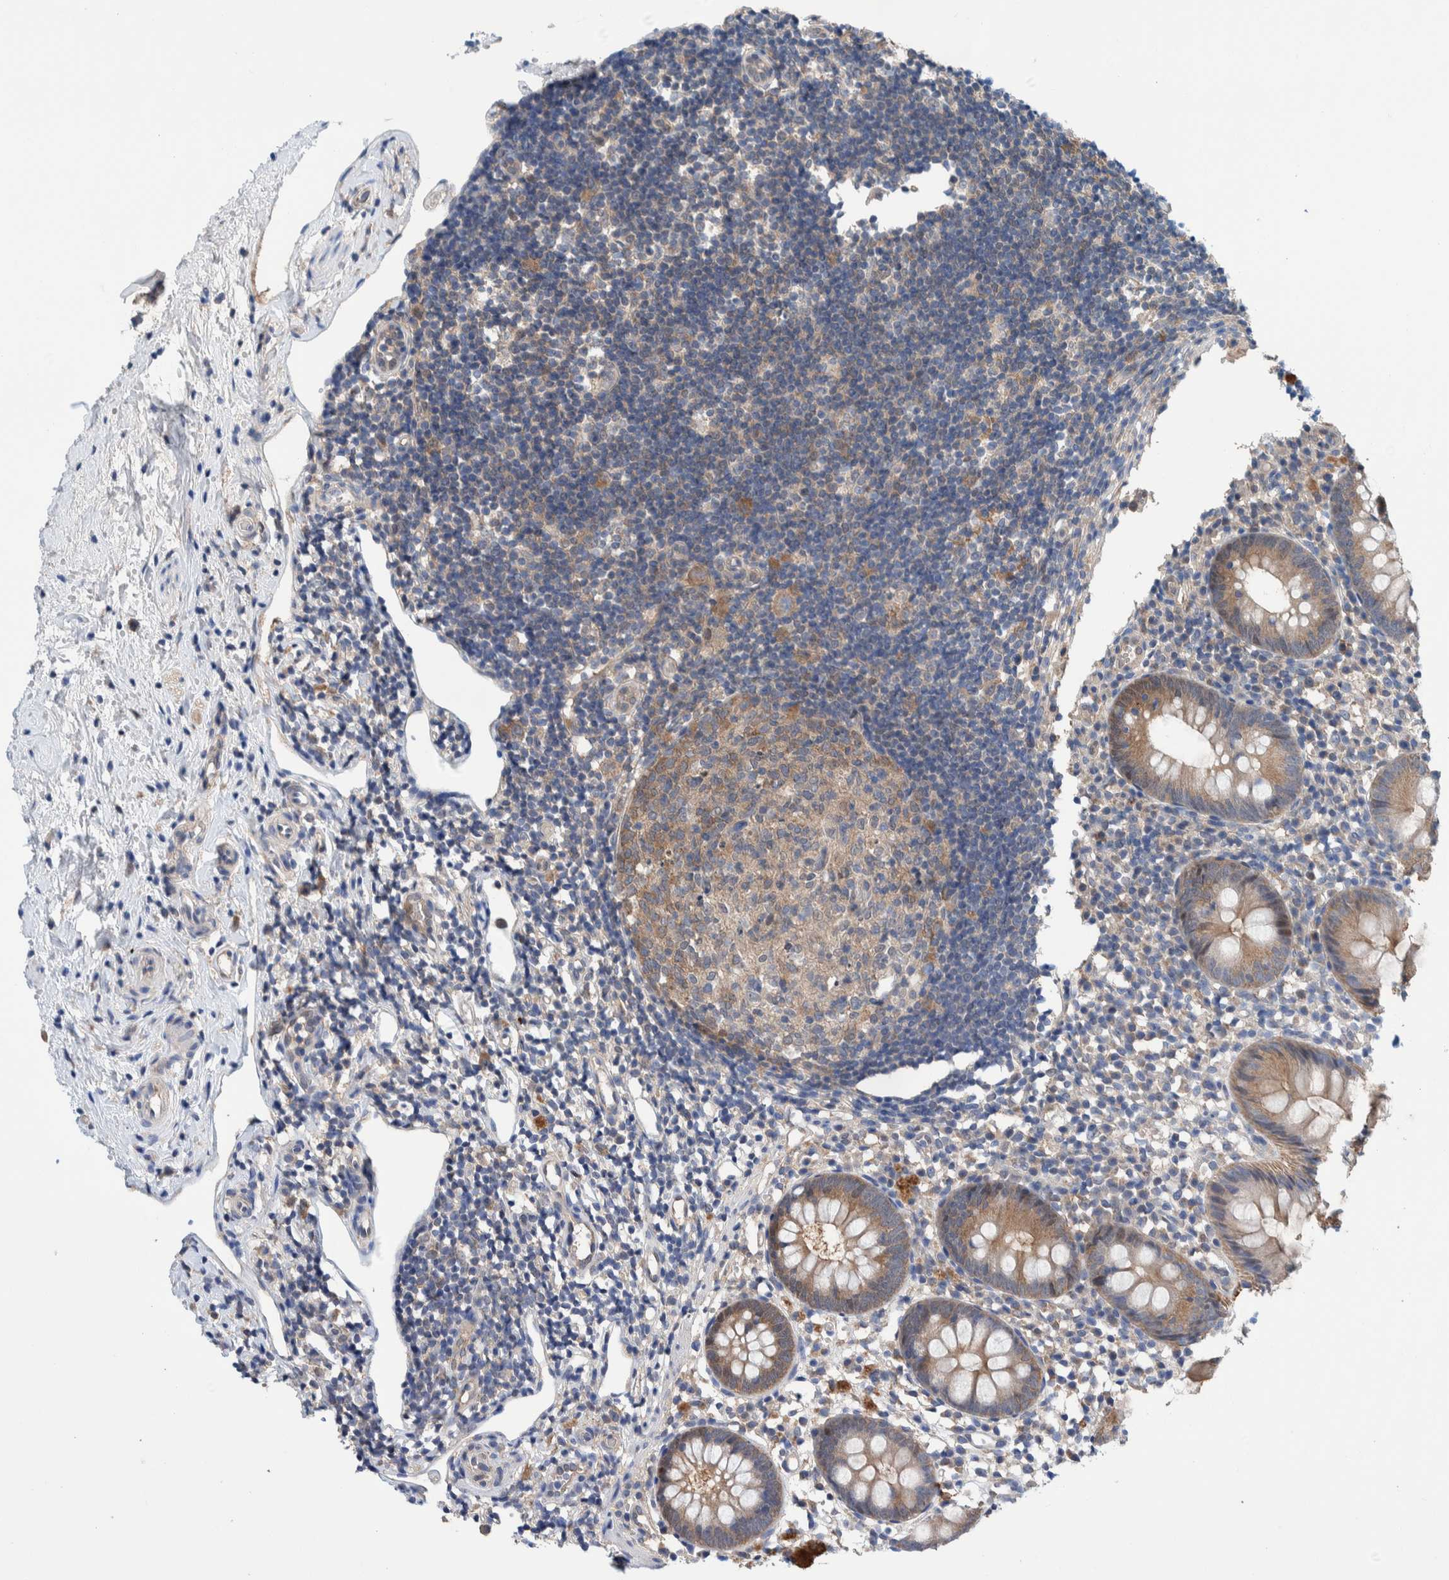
{"staining": {"intensity": "moderate", "quantity": ">75%", "location": "cytoplasmic/membranous"}, "tissue": "appendix", "cell_type": "Glandular cells", "image_type": "normal", "snomed": [{"axis": "morphology", "description": "Normal tissue, NOS"}, {"axis": "topography", "description": "Appendix"}], "caption": "This micrograph exhibits IHC staining of benign appendix, with medium moderate cytoplasmic/membranous expression in about >75% of glandular cells.", "gene": "PFAS", "patient": {"sex": "female", "age": 20}}